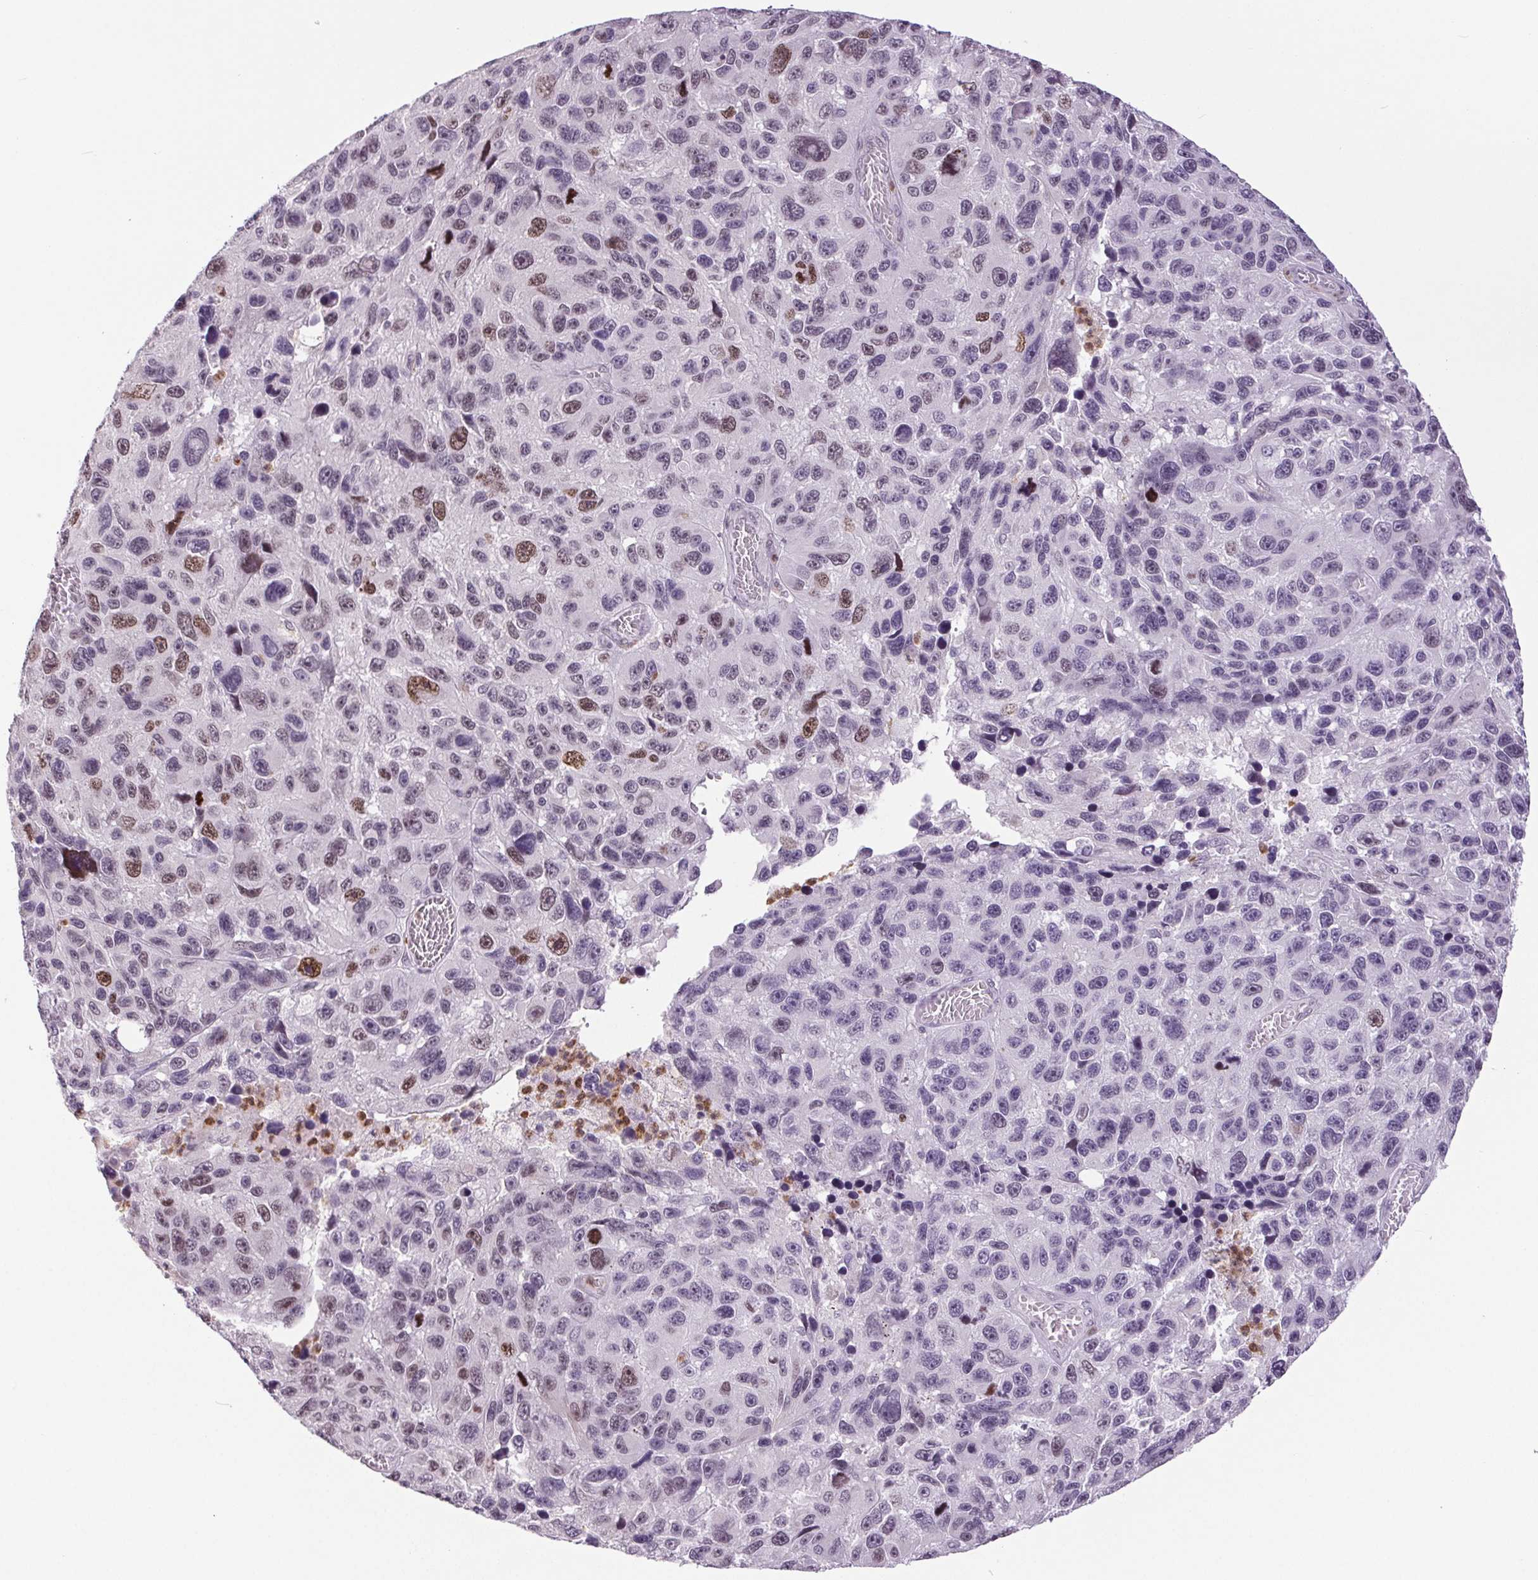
{"staining": {"intensity": "moderate", "quantity": "25%-75%", "location": "nuclear"}, "tissue": "melanoma", "cell_type": "Tumor cells", "image_type": "cancer", "snomed": [{"axis": "morphology", "description": "Malignant melanoma, NOS"}, {"axis": "topography", "description": "Skin"}], "caption": "Tumor cells display medium levels of moderate nuclear positivity in approximately 25%-75% of cells in malignant melanoma. (Stains: DAB (3,3'-diaminobenzidine) in brown, nuclei in blue, Microscopy: brightfield microscopy at high magnification).", "gene": "SMIM6", "patient": {"sex": "male", "age": 53}}